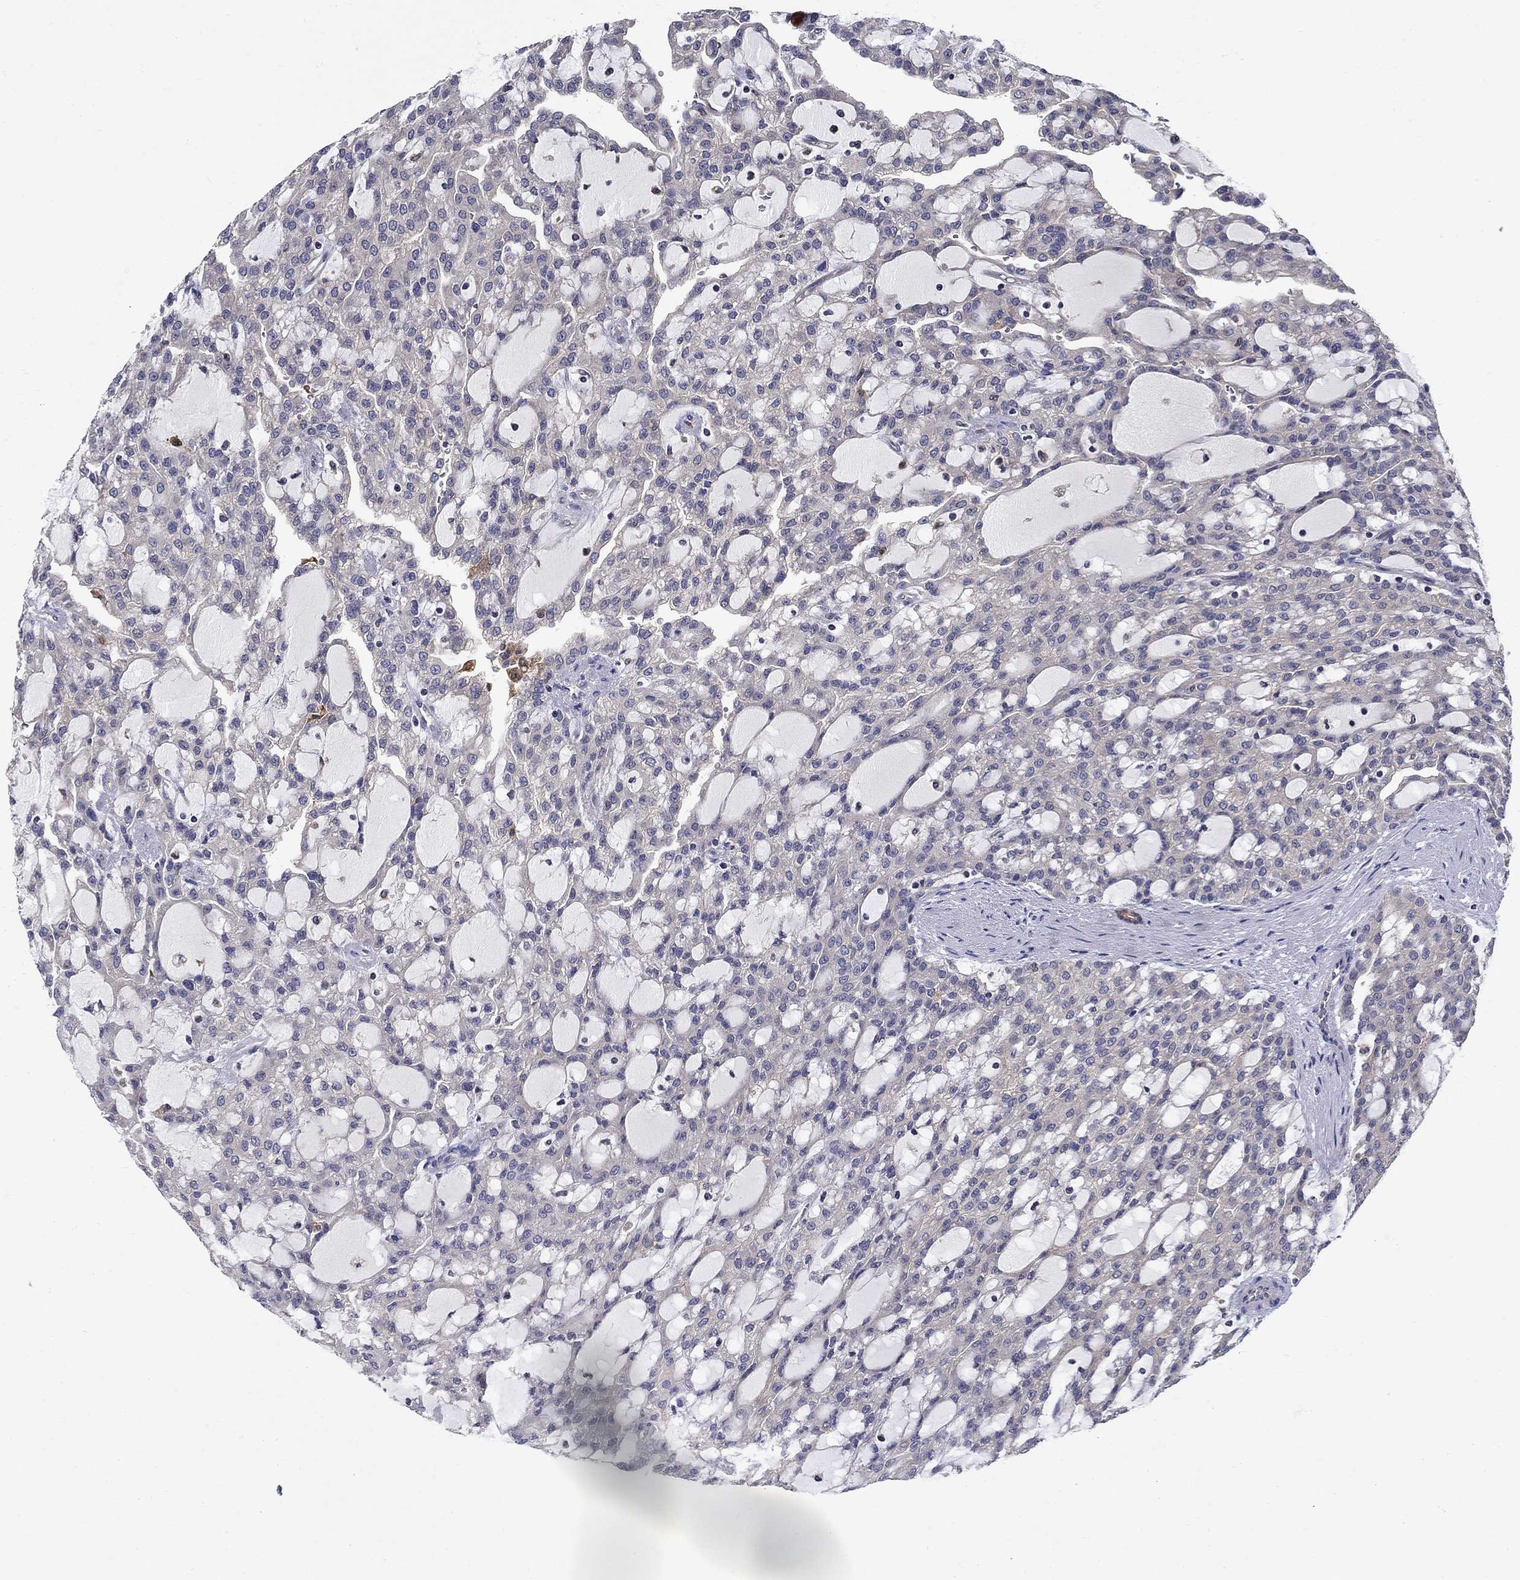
{"staining": {"intensity": "negative", "quantity": "none", "location": "none"}, "tissue": "renal cancer", "cell_type": "Tumor cells", "image_type": "cancer", "snomed": [{"axis": "morphology", "description": "Adenocarcinoma, NOS"}, {"axis": "topography", "description": "Kidney"}], "caption": "There is no significant staining in tumor cells of renal adenocarcinoma.", "gene": "GLTP", "patient": {"sex": "male", "age": 63}}